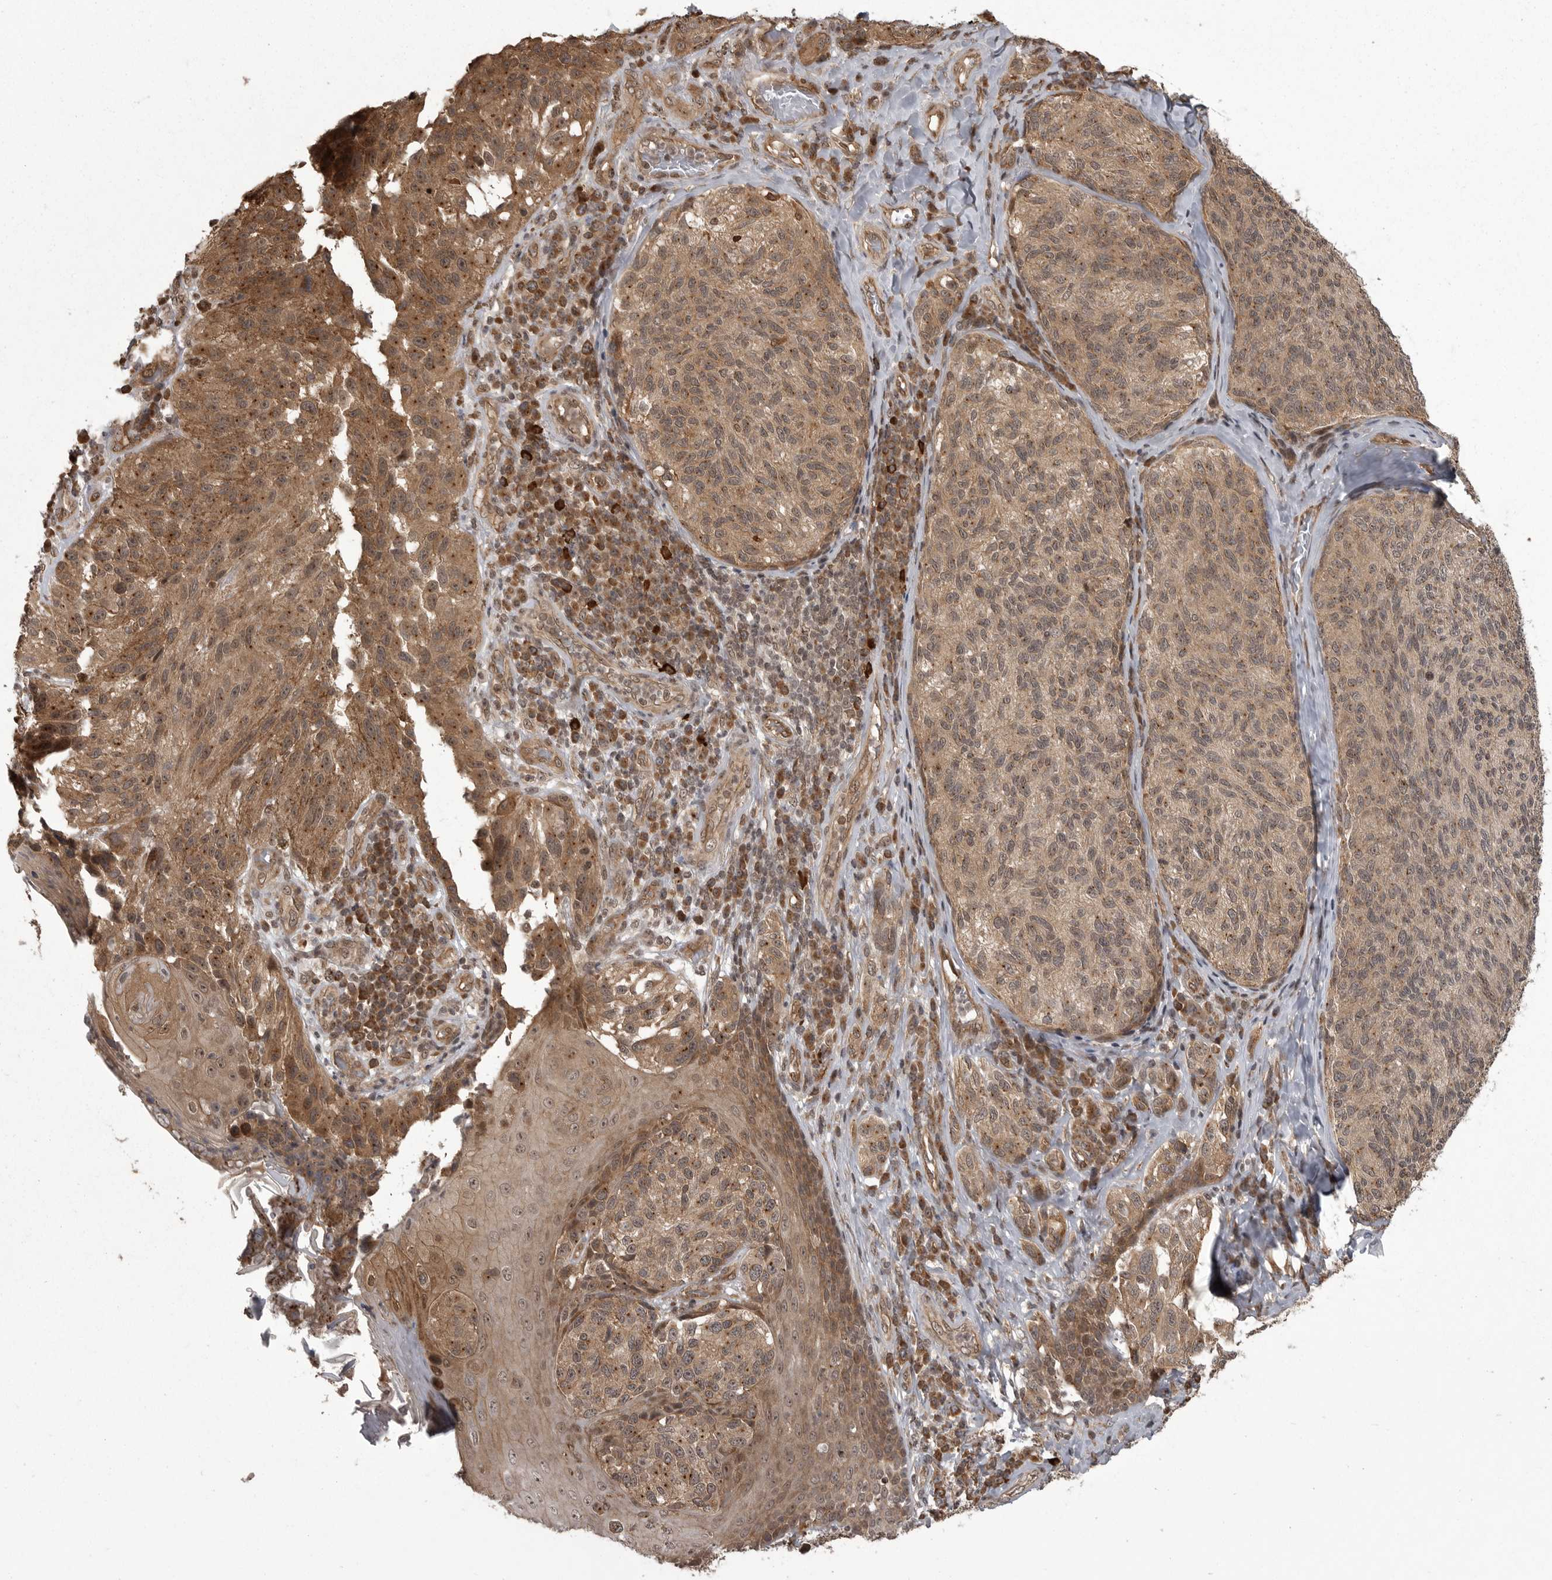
{"staining": {"intensity": "moderate", "quantity": ">75%", "location": "cytoplasmic/membranous"}, "tissue": "melanoma", "cell_type": "Tumor cells", "image_type": "cancer", "snomed": [{"axis": "morphology", "description": "Malignant melanoma, NOS"}, {"axis": "topography", "description": "Skin"}], "caption": "A brown stain labels moderate cytoplasmic/membranous expression of a protein in human malignant melanoma tumor cells. Nuclei are stained in blue.", "gene": "DNAJC8", "patient": {"sex": "female", "age": 73}}